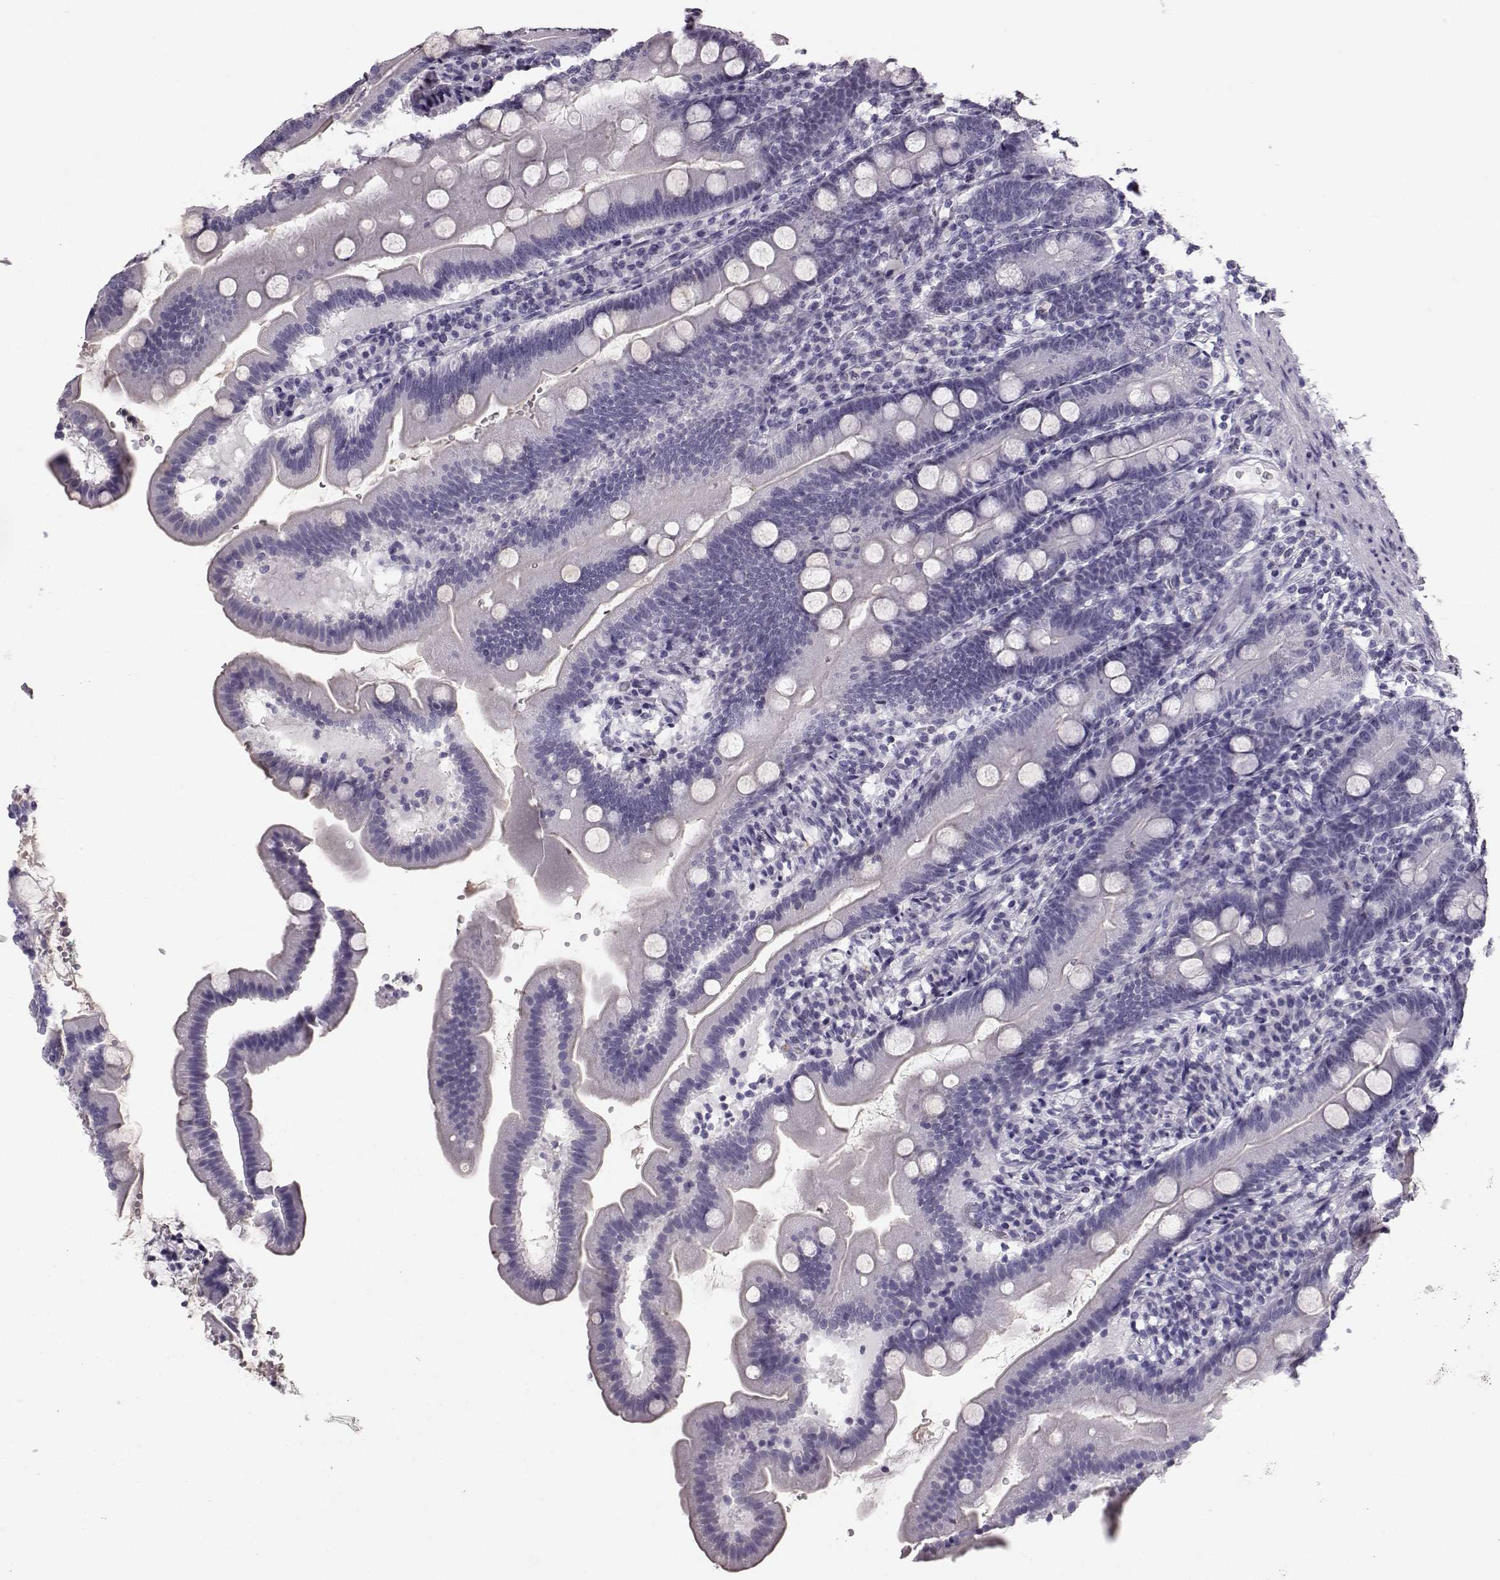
{"staining": {"intensity": "negative", "quantity": "none", "location": "none"}, "tissue": "duodenum", "cell_type": "Glandular cells", "image_type": "normal", "snomed": [{"axis": "morphology", "description": "Normal tissue, NOS"}, {"axis": "topography", "description": "Duodenum"}], "caption": "Duodenum was stained to show a protein in brown. There is no significant positivity in glandular cells. (DAB (3,3'-diaminobenzidine) immunohistochemistry (IHC) with hematoxylin counter stain).", "gene": "BFSP2", "patient": {"sex": "female", "age": 67}}